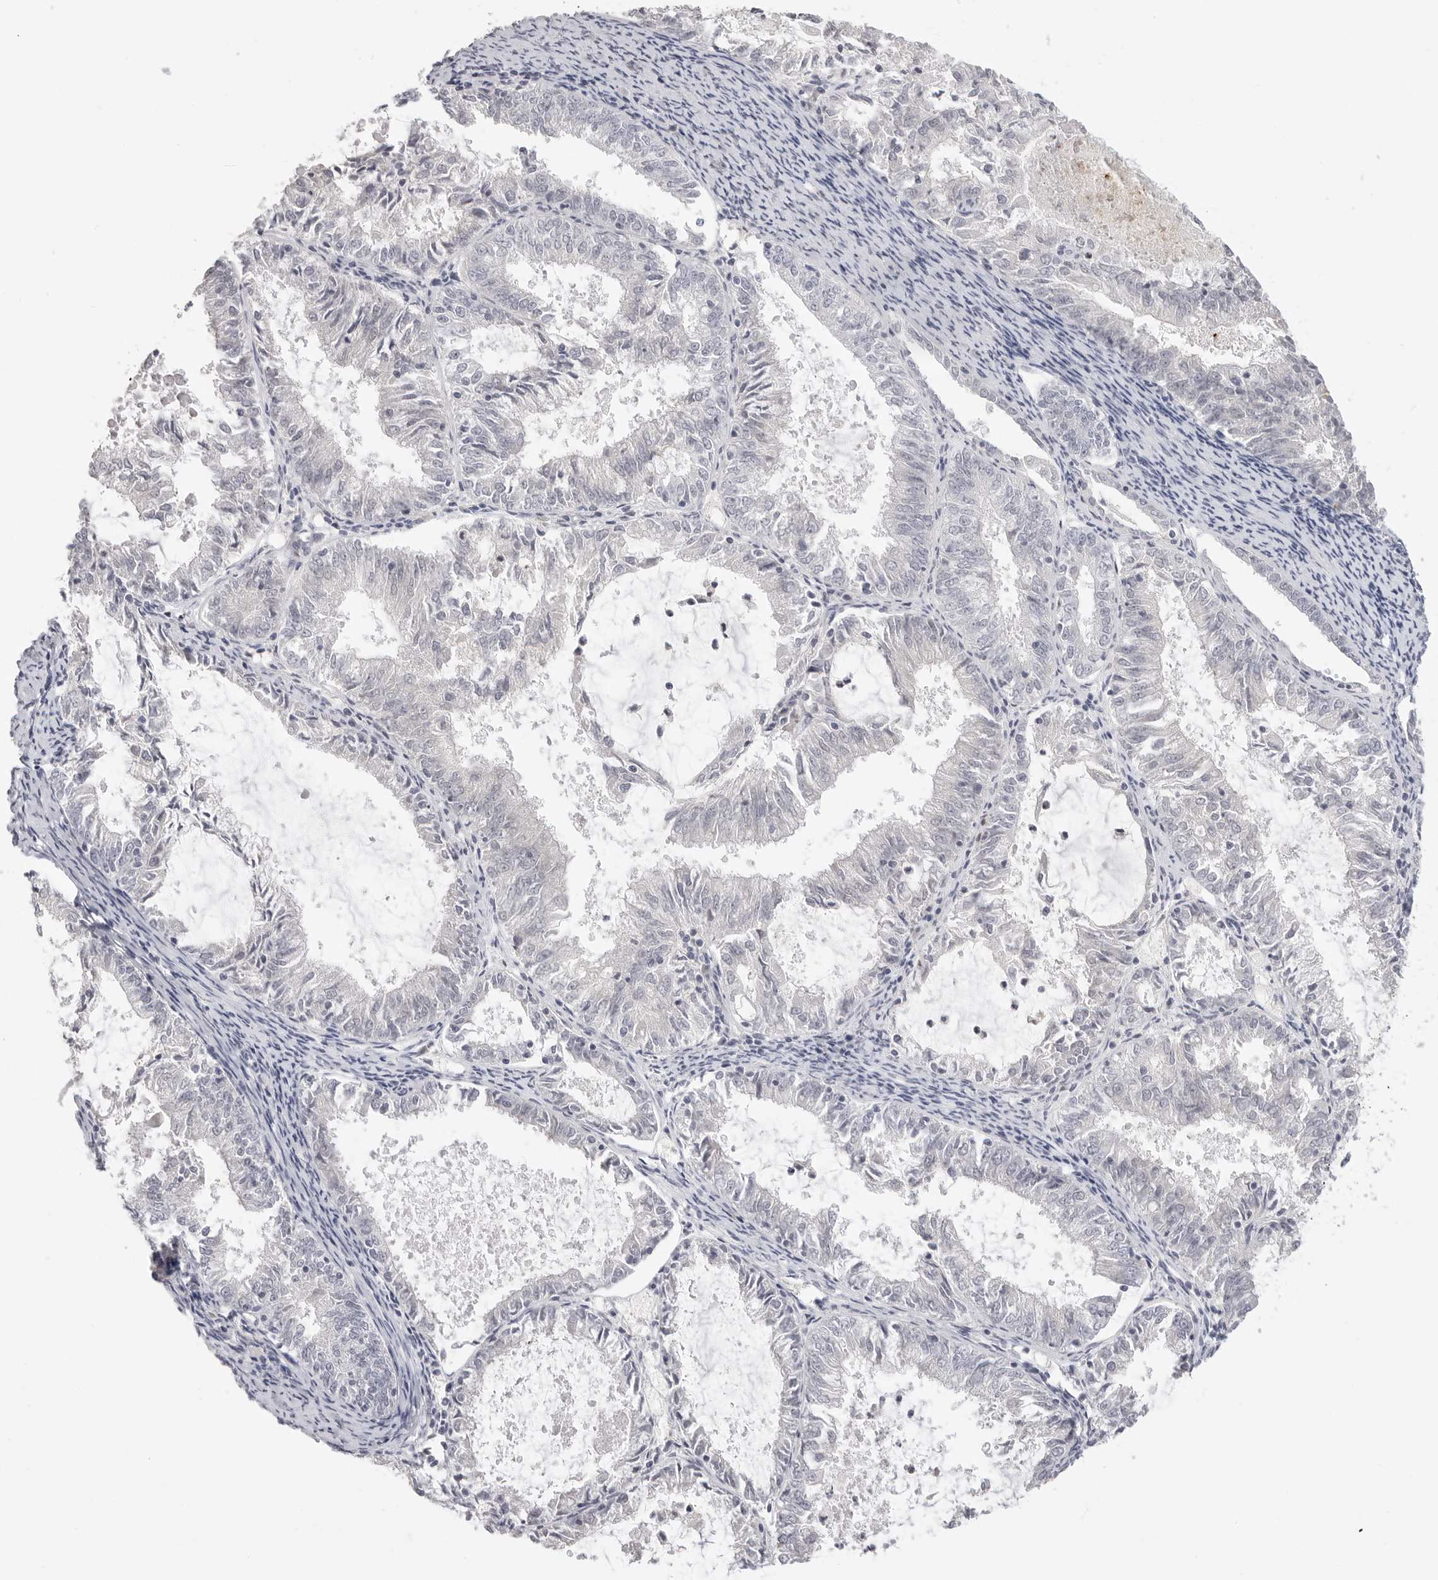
{"staining": {"intensity": "negative", "quantity": "none", "location": "none"}, "tissue": "endometrial cancer", "cell_type": "Tumor cells", "image_type": "cancer", "snomed": [{"axis": "morphology", "description": "Adenocarcinoma, NOS"}, {"axis": "topography", "description": "Endometrium"}], "caption": "Immunohistochemistry image of neoplastic tissue: endometrial cancer (adenocarcinoma) stained with DAB exhibits no significant protein positivity in tumor cells.", "gene": "HMGCS2", "patient": {"sex": "female", "age": 57}}